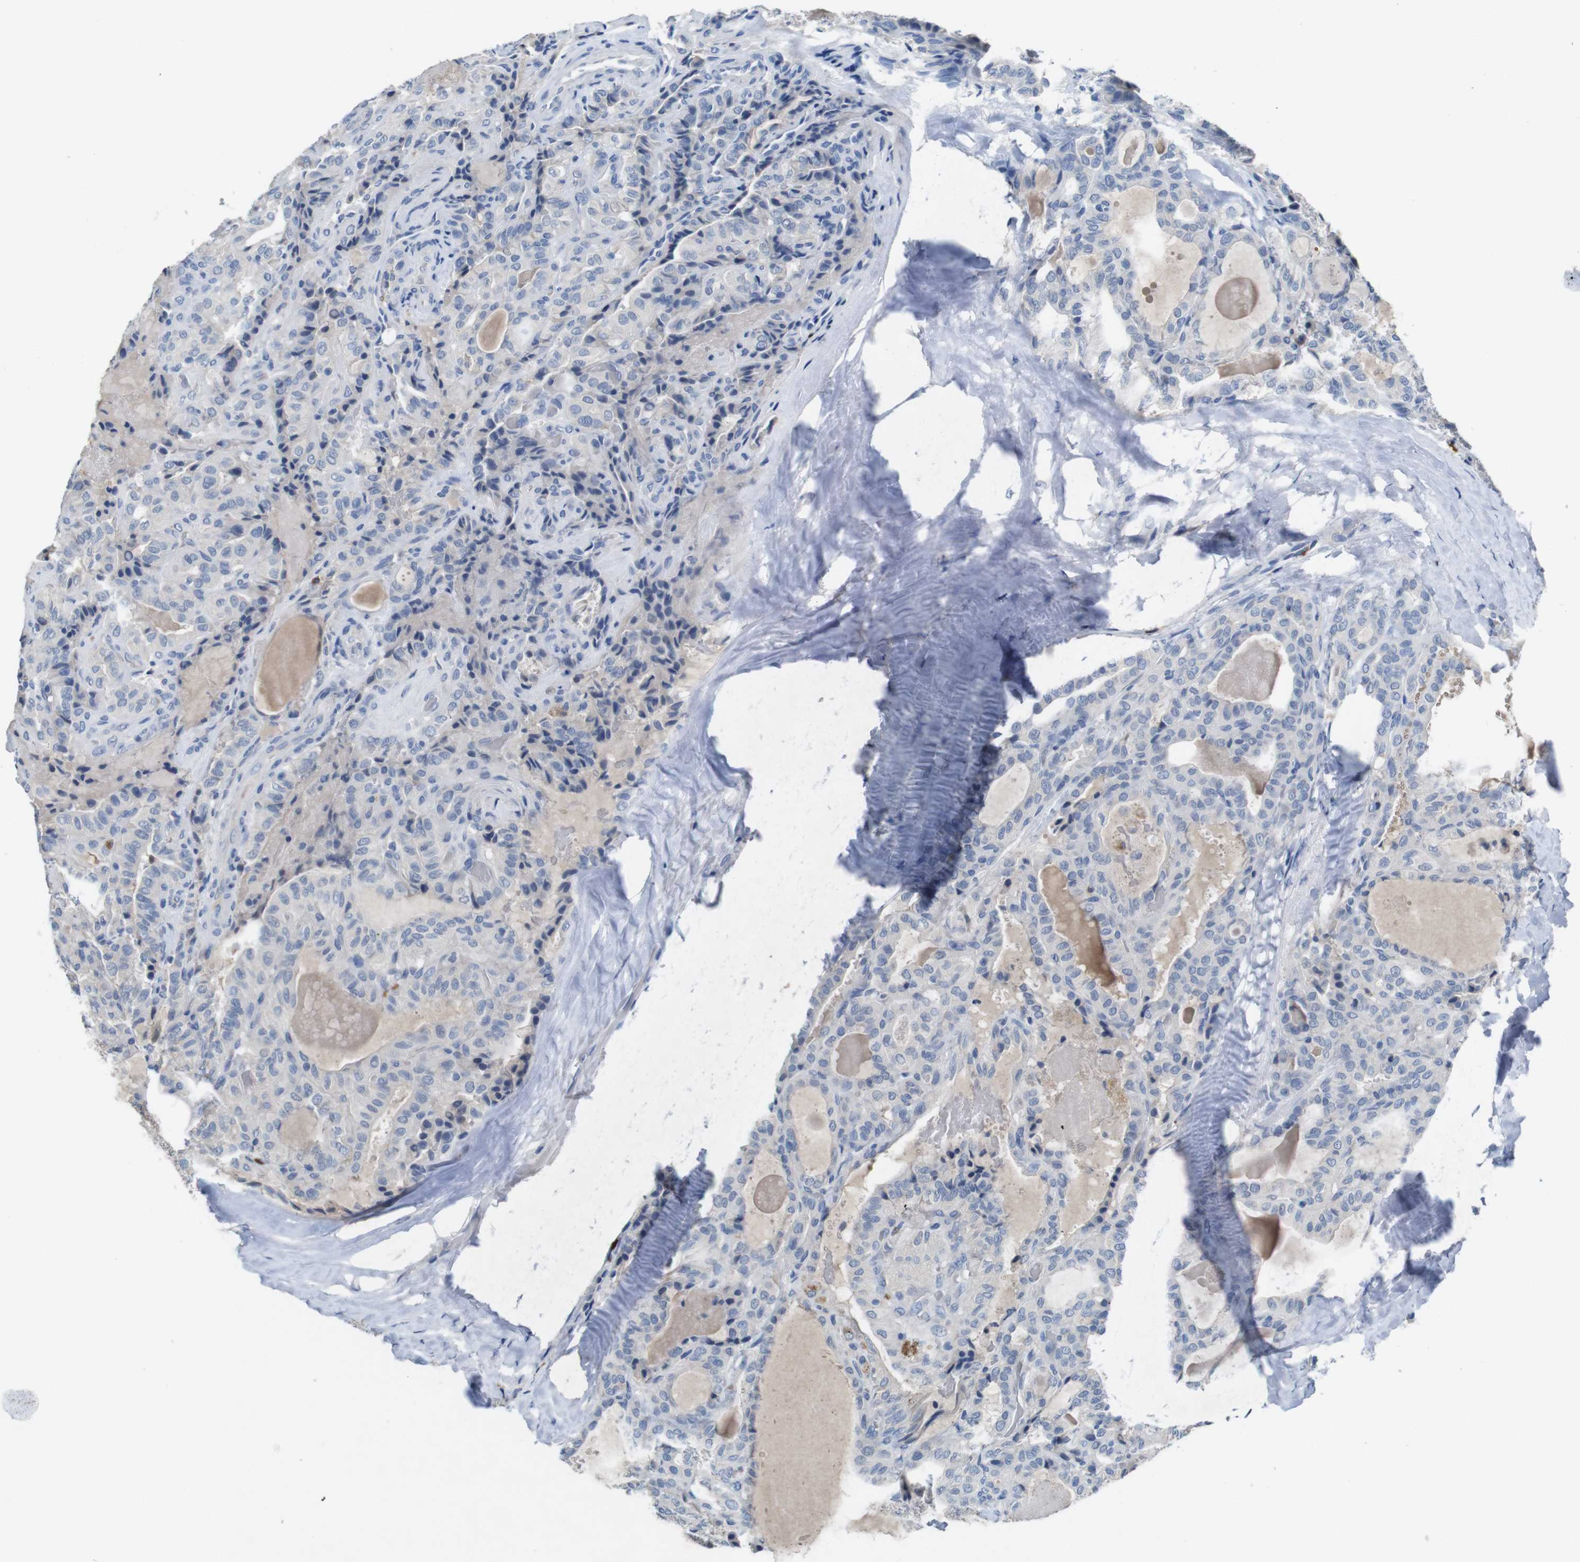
{"staining": {"intensity": "negative", "quantity": "none", "location": "none"}, "tissue": "thyroid cancer", "cell_type": "Tumor cells", "image_type": "cancer", "snomed": [{"axis": "morphology", "description": "Papillary adenocarcinoma, NOS"}, {"axis": "topography", "description": "Thyroid gland"}], "caption": "The histopathology image displays no staining of tumor cells in thyroid papillary adenocarcinoma.", "gene": "SLC2A8", "patient": {"sex": "male", "age": 77}}